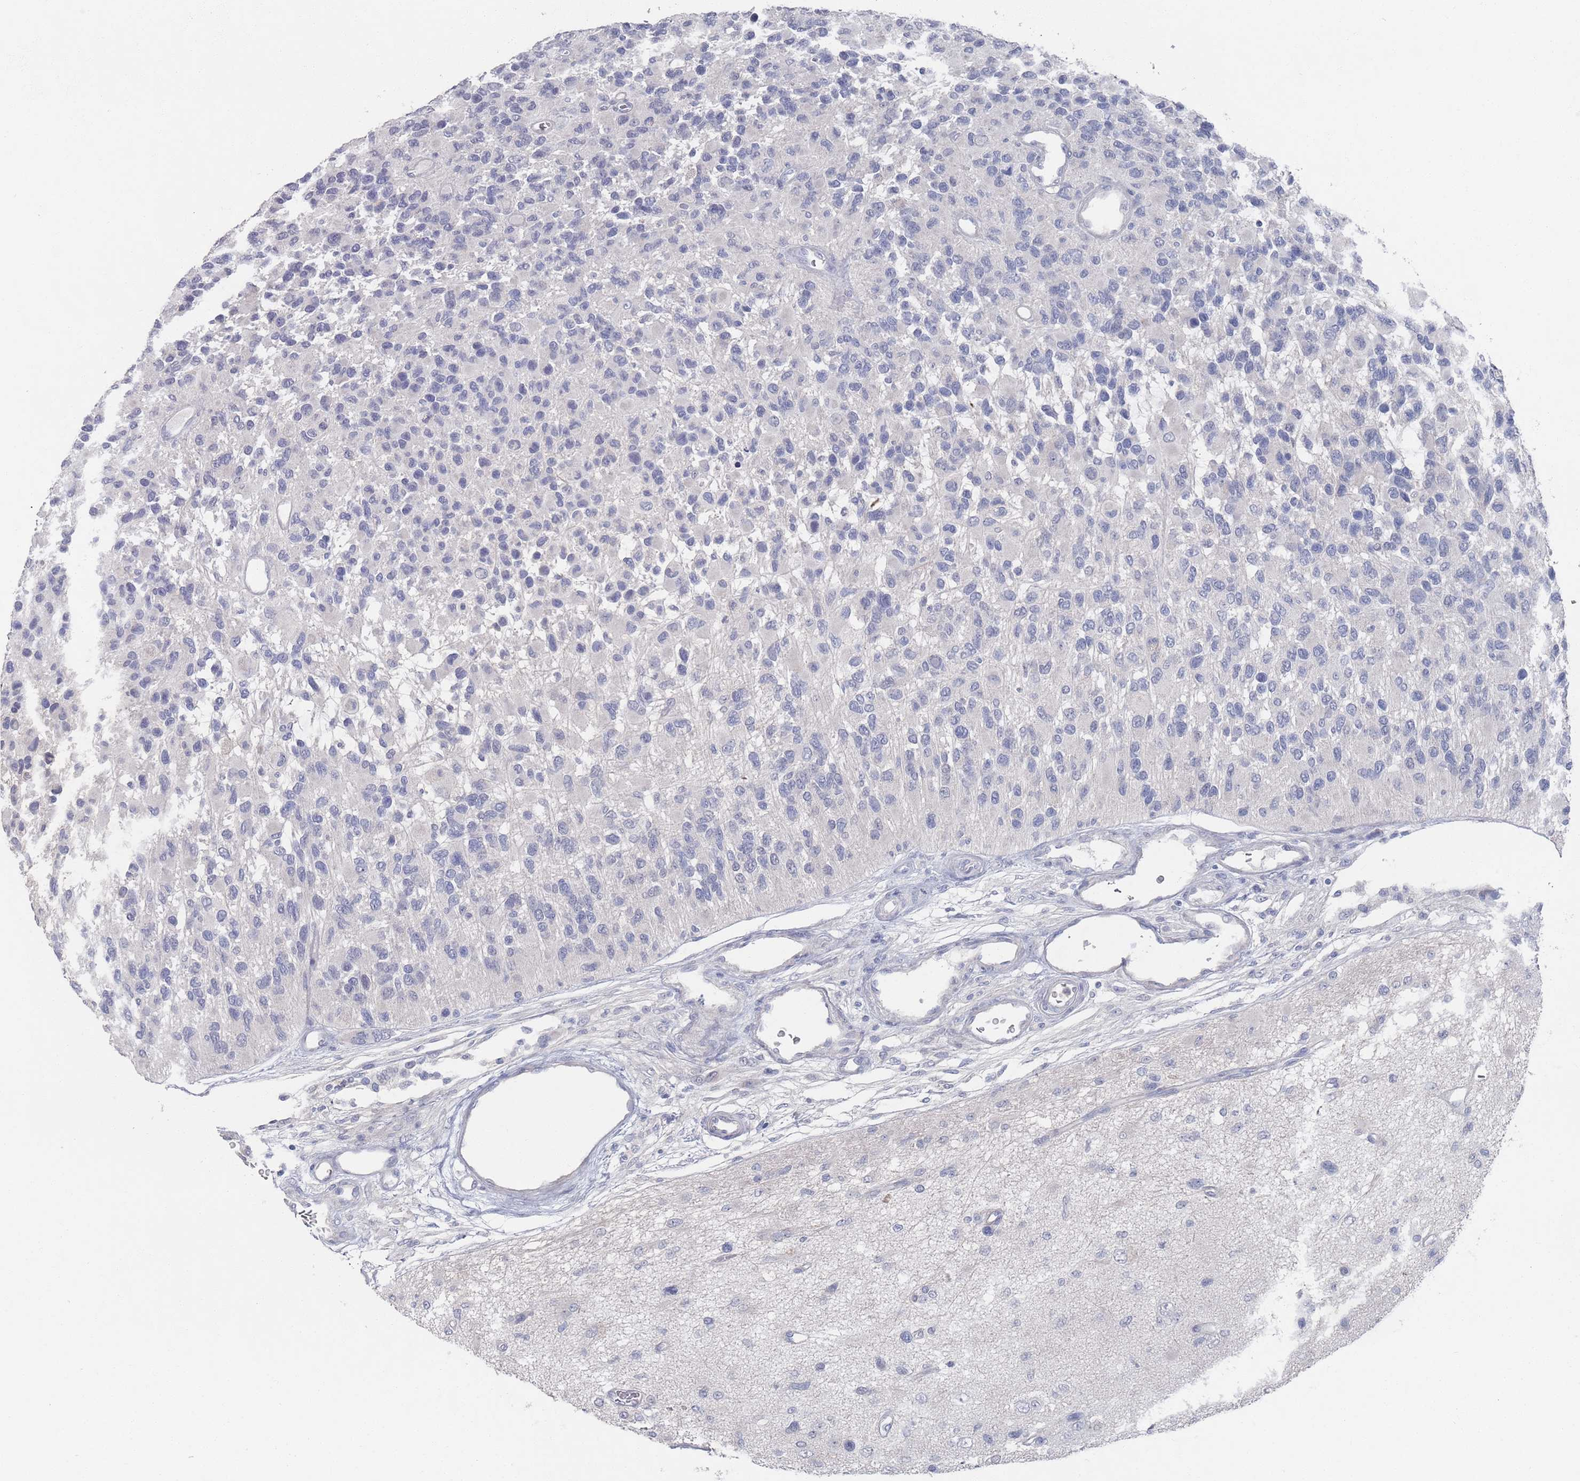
{"staining": {"intensity": "negative", "quantity": "none", "location": "none"}, "tissue": "glioma", "cell_type": "Tumor cells", "image_type": "cancer", "snomed": [{"axis": "morphology", "description": "Glioma, malignant, High grade"}, {"axis": "topography", "description": "Brain"}], "caption": "Tumor cells show no significant positivity in malignant glioma (high-grade).", "gene": "PROM2", "patient": {"sex": "male", "age": 77}}